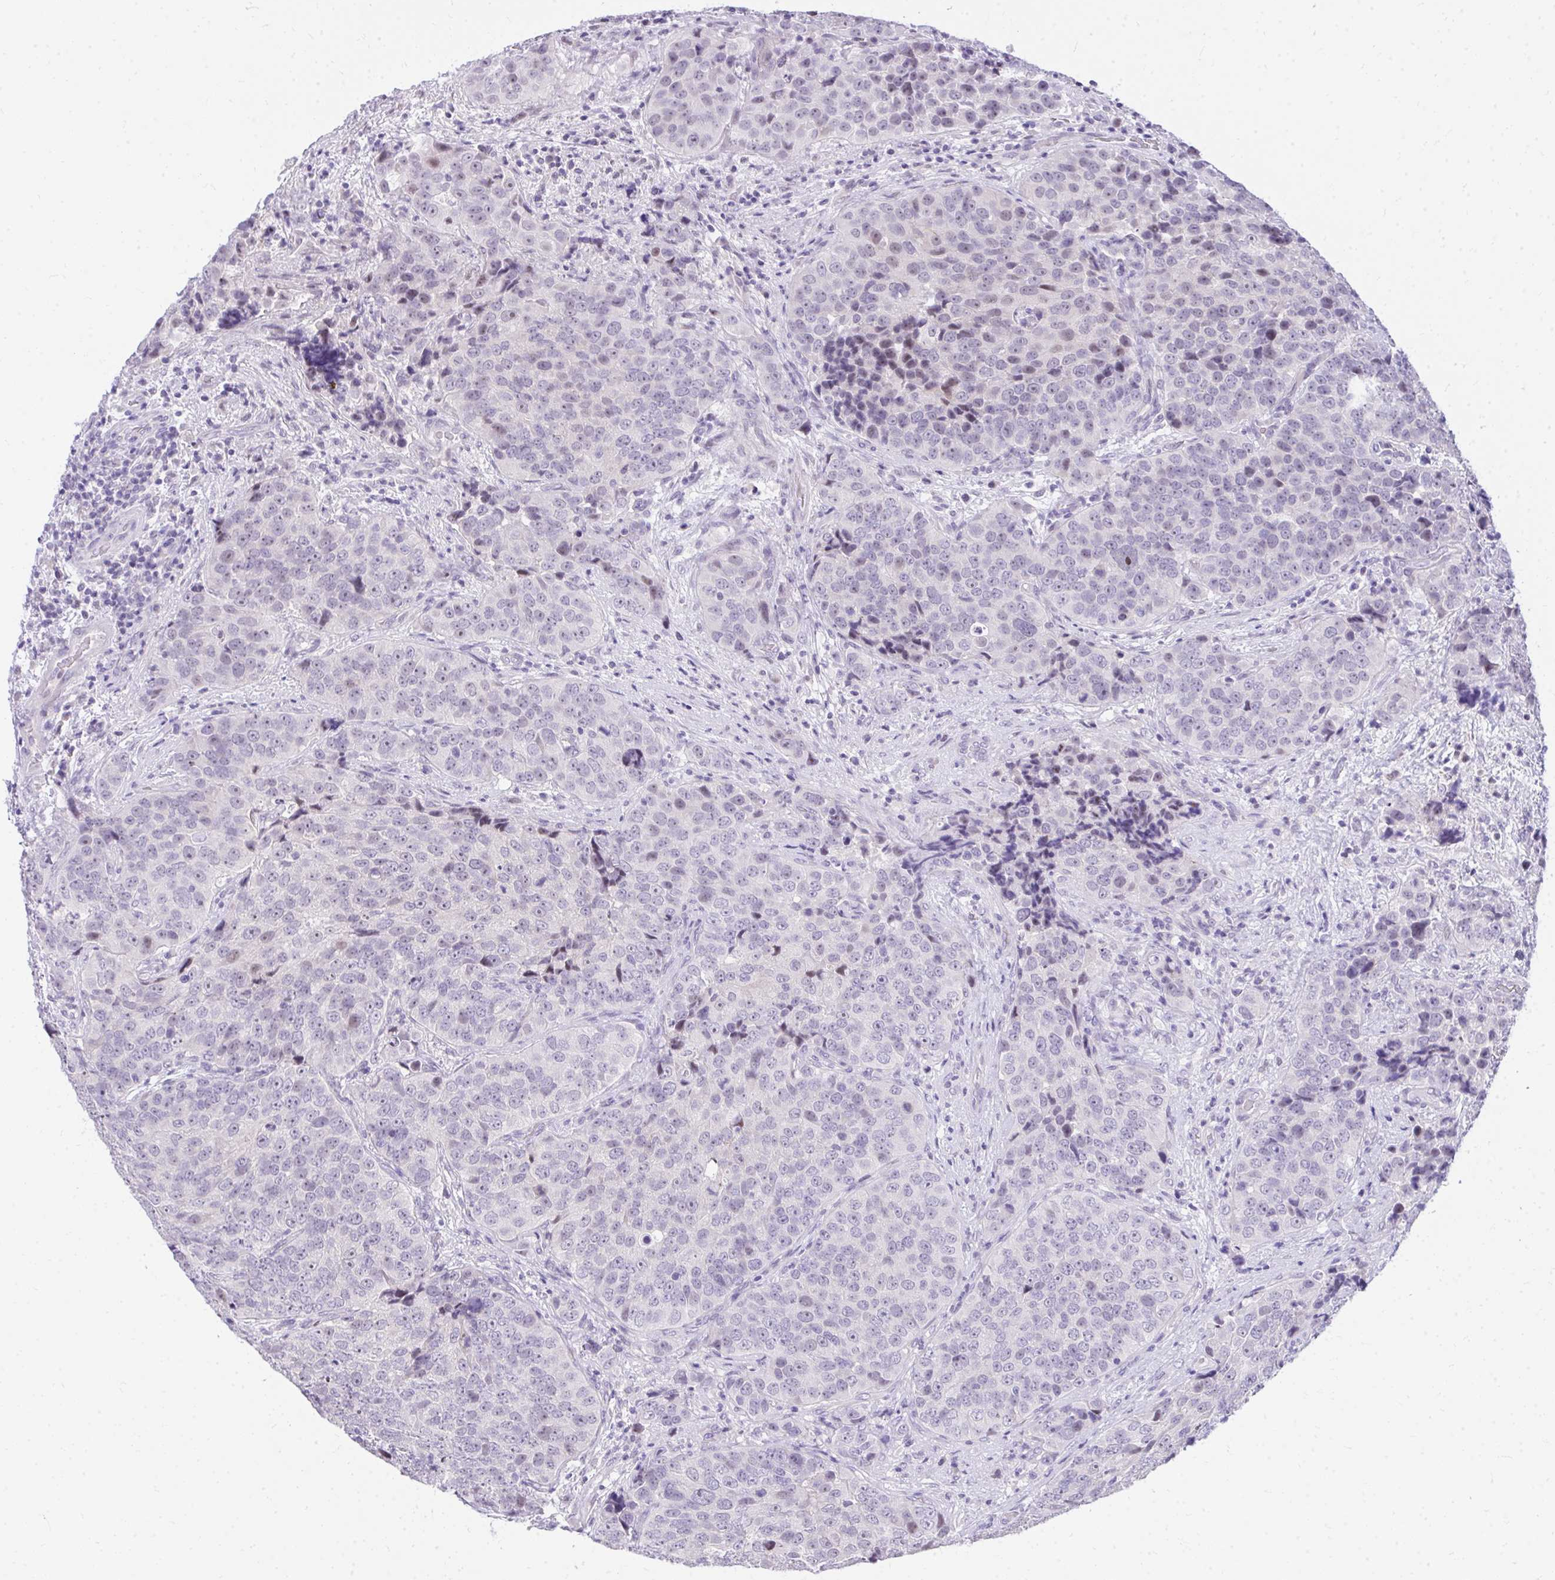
{"staining": {"intensity": "negative", "quantity": "none", "location": "none"}, "tissue": "urothelial cancer", "cell_type": "Tumor cells", "image_type": "cancer", "snomed": [{"axis": "morphology", "description": "Urothelial carcinoma, NOS"}, {"axis": "topography", "description": "Urinary bladder"}], "caption": "This is an IHC photomicrograph of human urothelial cancer. There is no expression in tumor cells.", "gene": "EID3", "patient": {"sex": "male", "age": 52}}